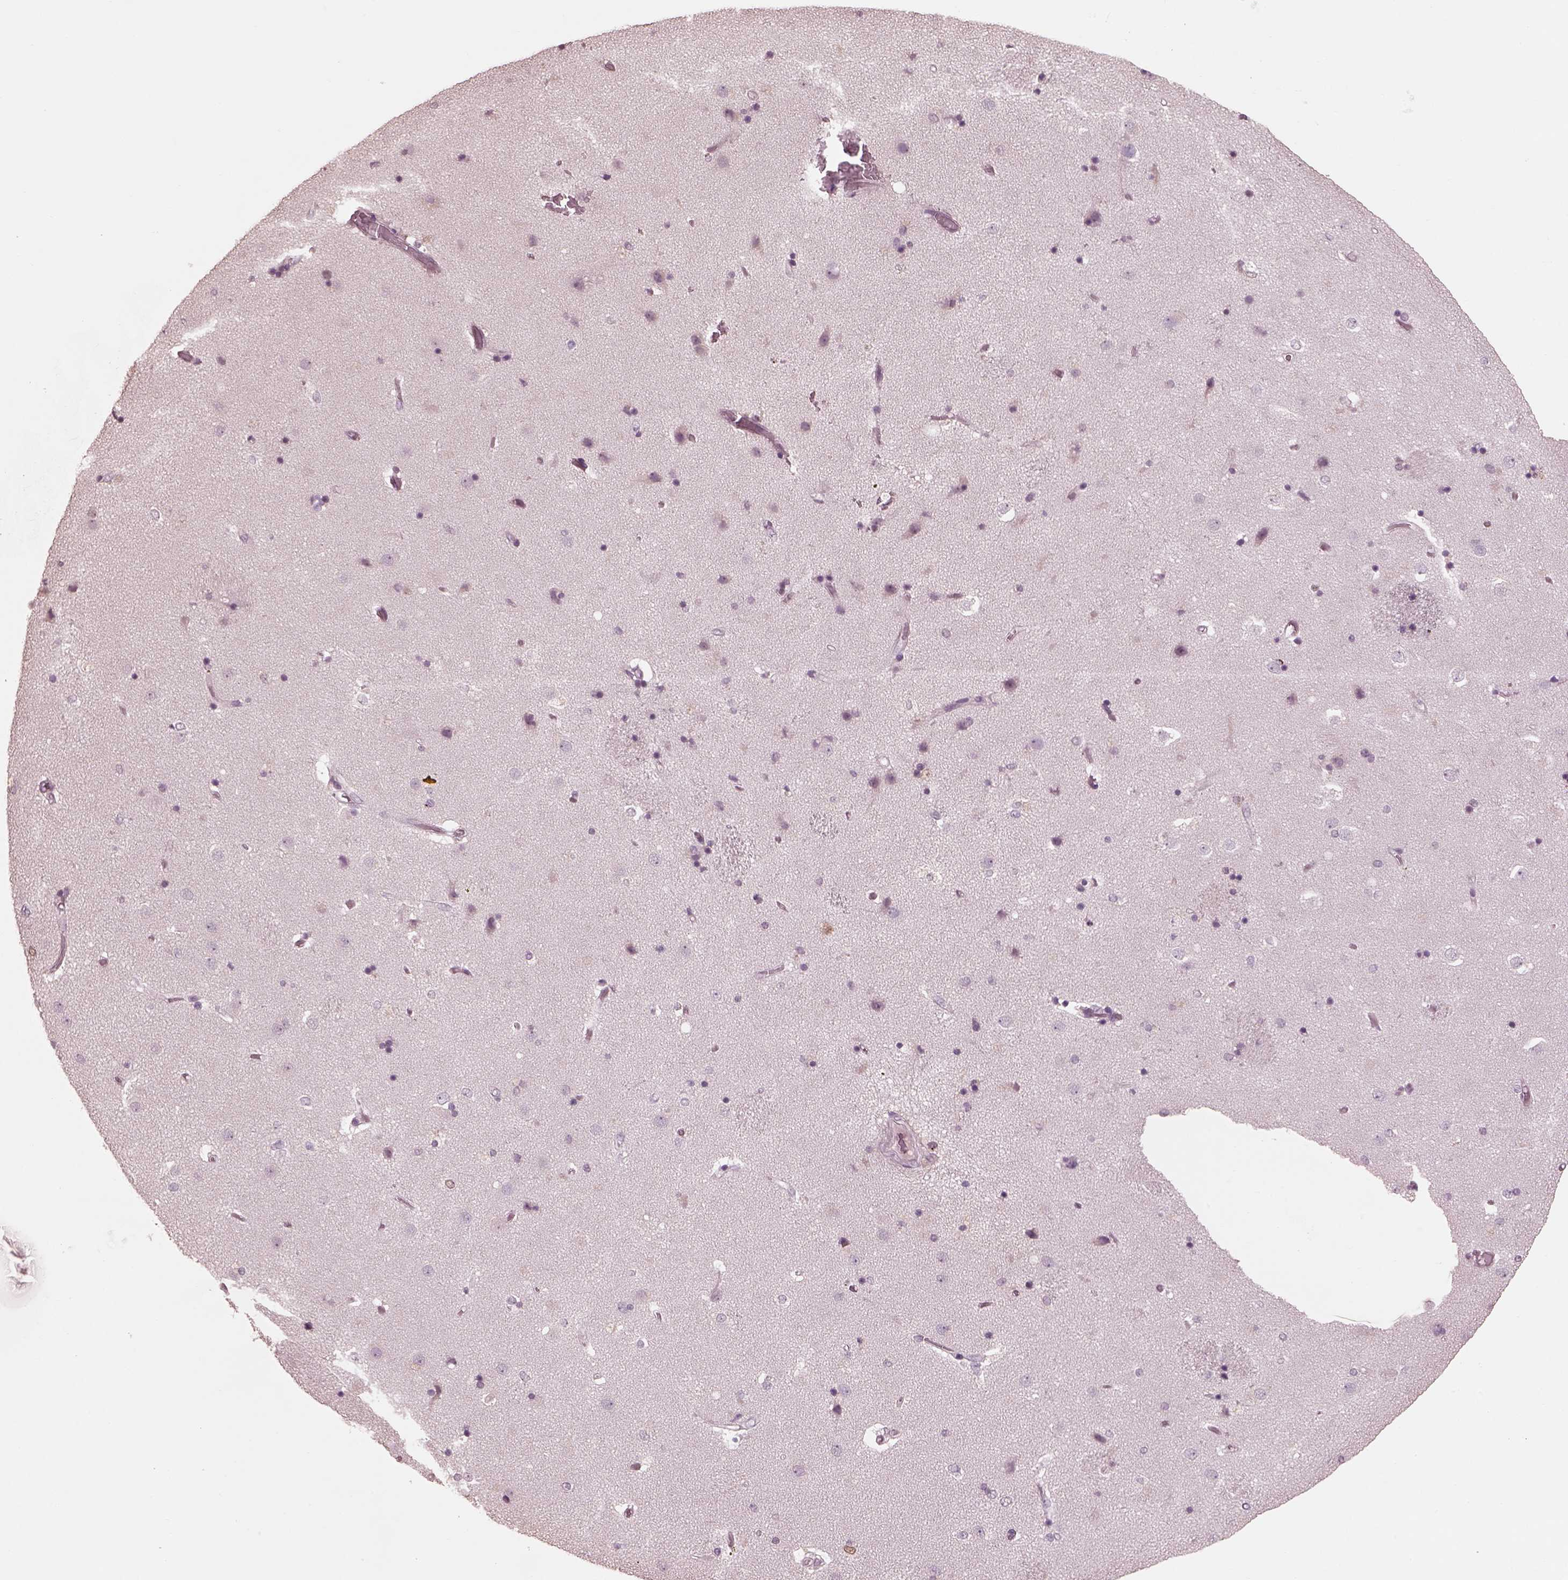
{"staining": {"intensity": "negative", "quantity": "none", "location": "none"}, "tissue": "caudate", "cell_type": "Glial cells", "image_type": "normal", "snomed": [{"axis": "morphology", "description": "Normal tissue, NOS"}, {"axis": "topography", "description": "Lateral ventricle wall"}], "caption": "Immunohistochemistry of unremarkable caudate shows no staining in glial cells. (Stains: DAB (3,3'-diaminobenzidine) IHC with hematoxylin counter stain, Microscopy: brightfield microscopy at high magnification).", "gene": "TSKS", "patient": {"sex": "female", "age": 71}}